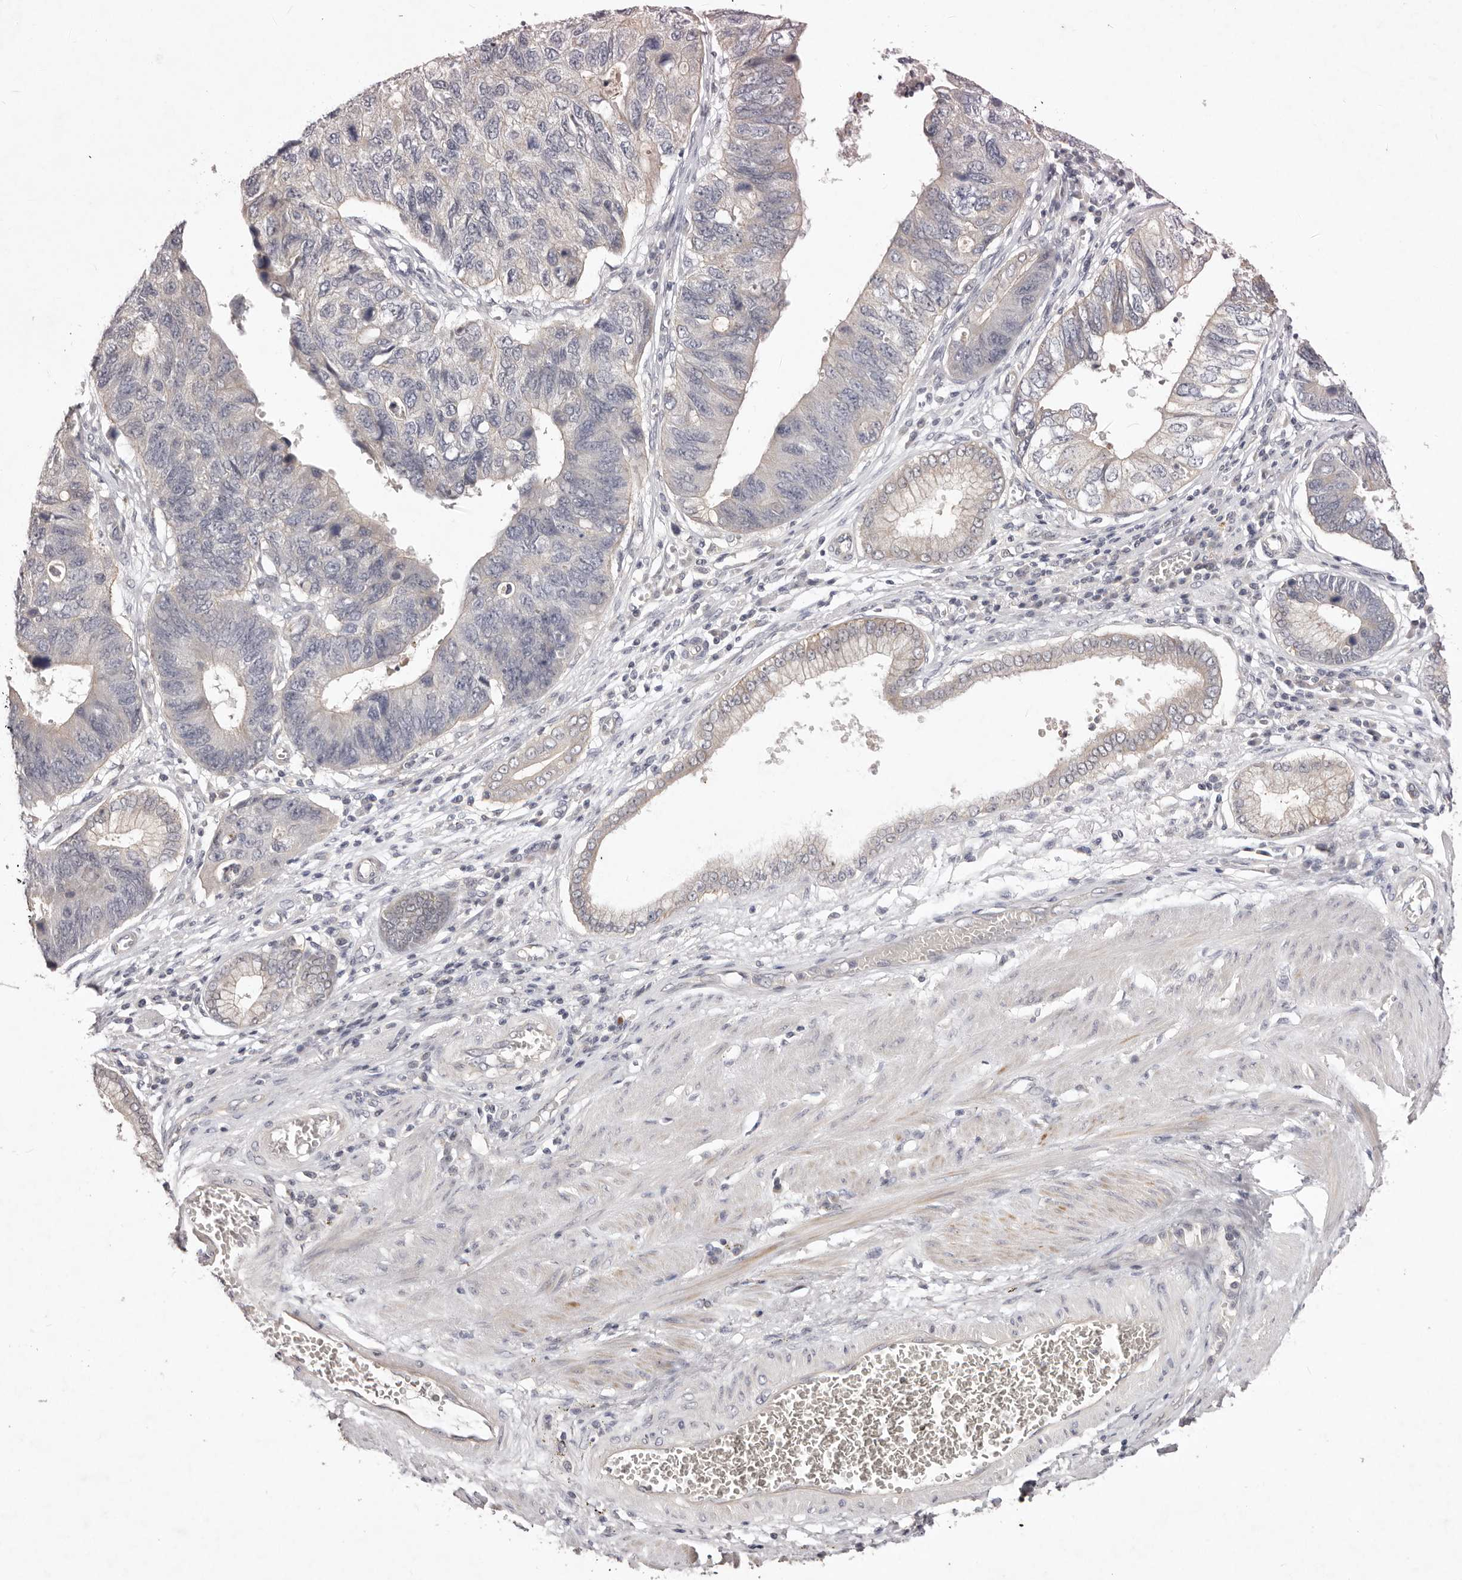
{"staining": {"intensity": "negative", "quantity": "none", "location": "none"}, "tissue": "stomach cancer", "cell_type": "Tumor cells", "image_type": "cancer", "snomed": [{"axis": "morphology", "description": "Adenocarcinoma, NOS"}, {"axis": "topography", "description": "Stomach"}], "caption": "The photomicrograph shows no staining of tumor cells in stomach cancer.", "gene": "GARNL3", "patient": {"sex": "male", "age": 59}}